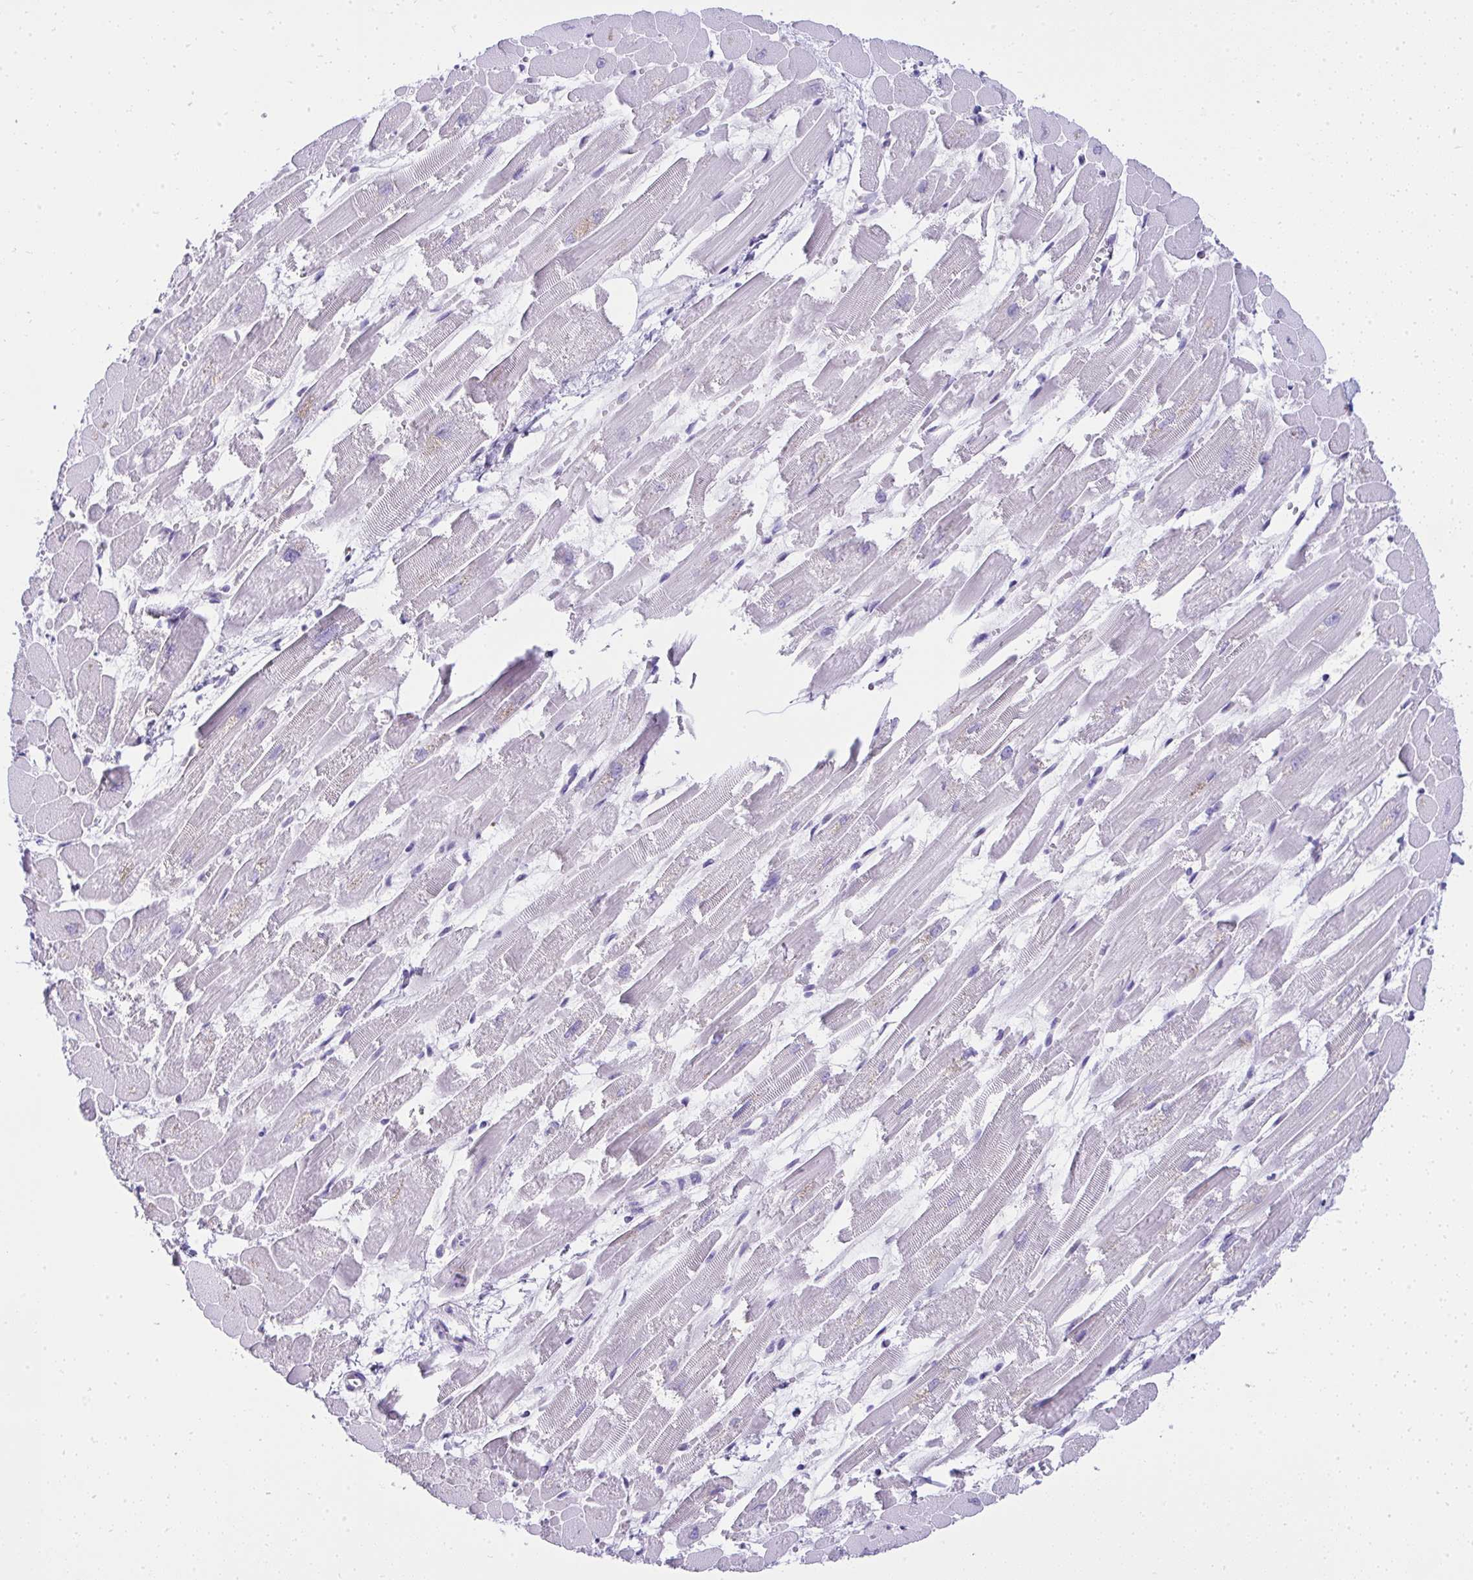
{"staining": {"intensity": "negative", "quantity": "none", "location": "none"}, "tissue": "heart muscle", "cell_type": "Cardiomyocytes", "image_type": "normal", "snomed": [{"axis": "morphology", "description": "Normal tissue, NOS"}, {"axis": "topography", "description": "Heart"}], "caption": "High power microscopy photomicrograph of an immunohistochemistry (IHC) photomicrograph of unremarkable heart muscle, revealing no significant expression in cardiomyocytes.", "gene": "RNF183", "patient": {"sex": "female", "age": 52}}